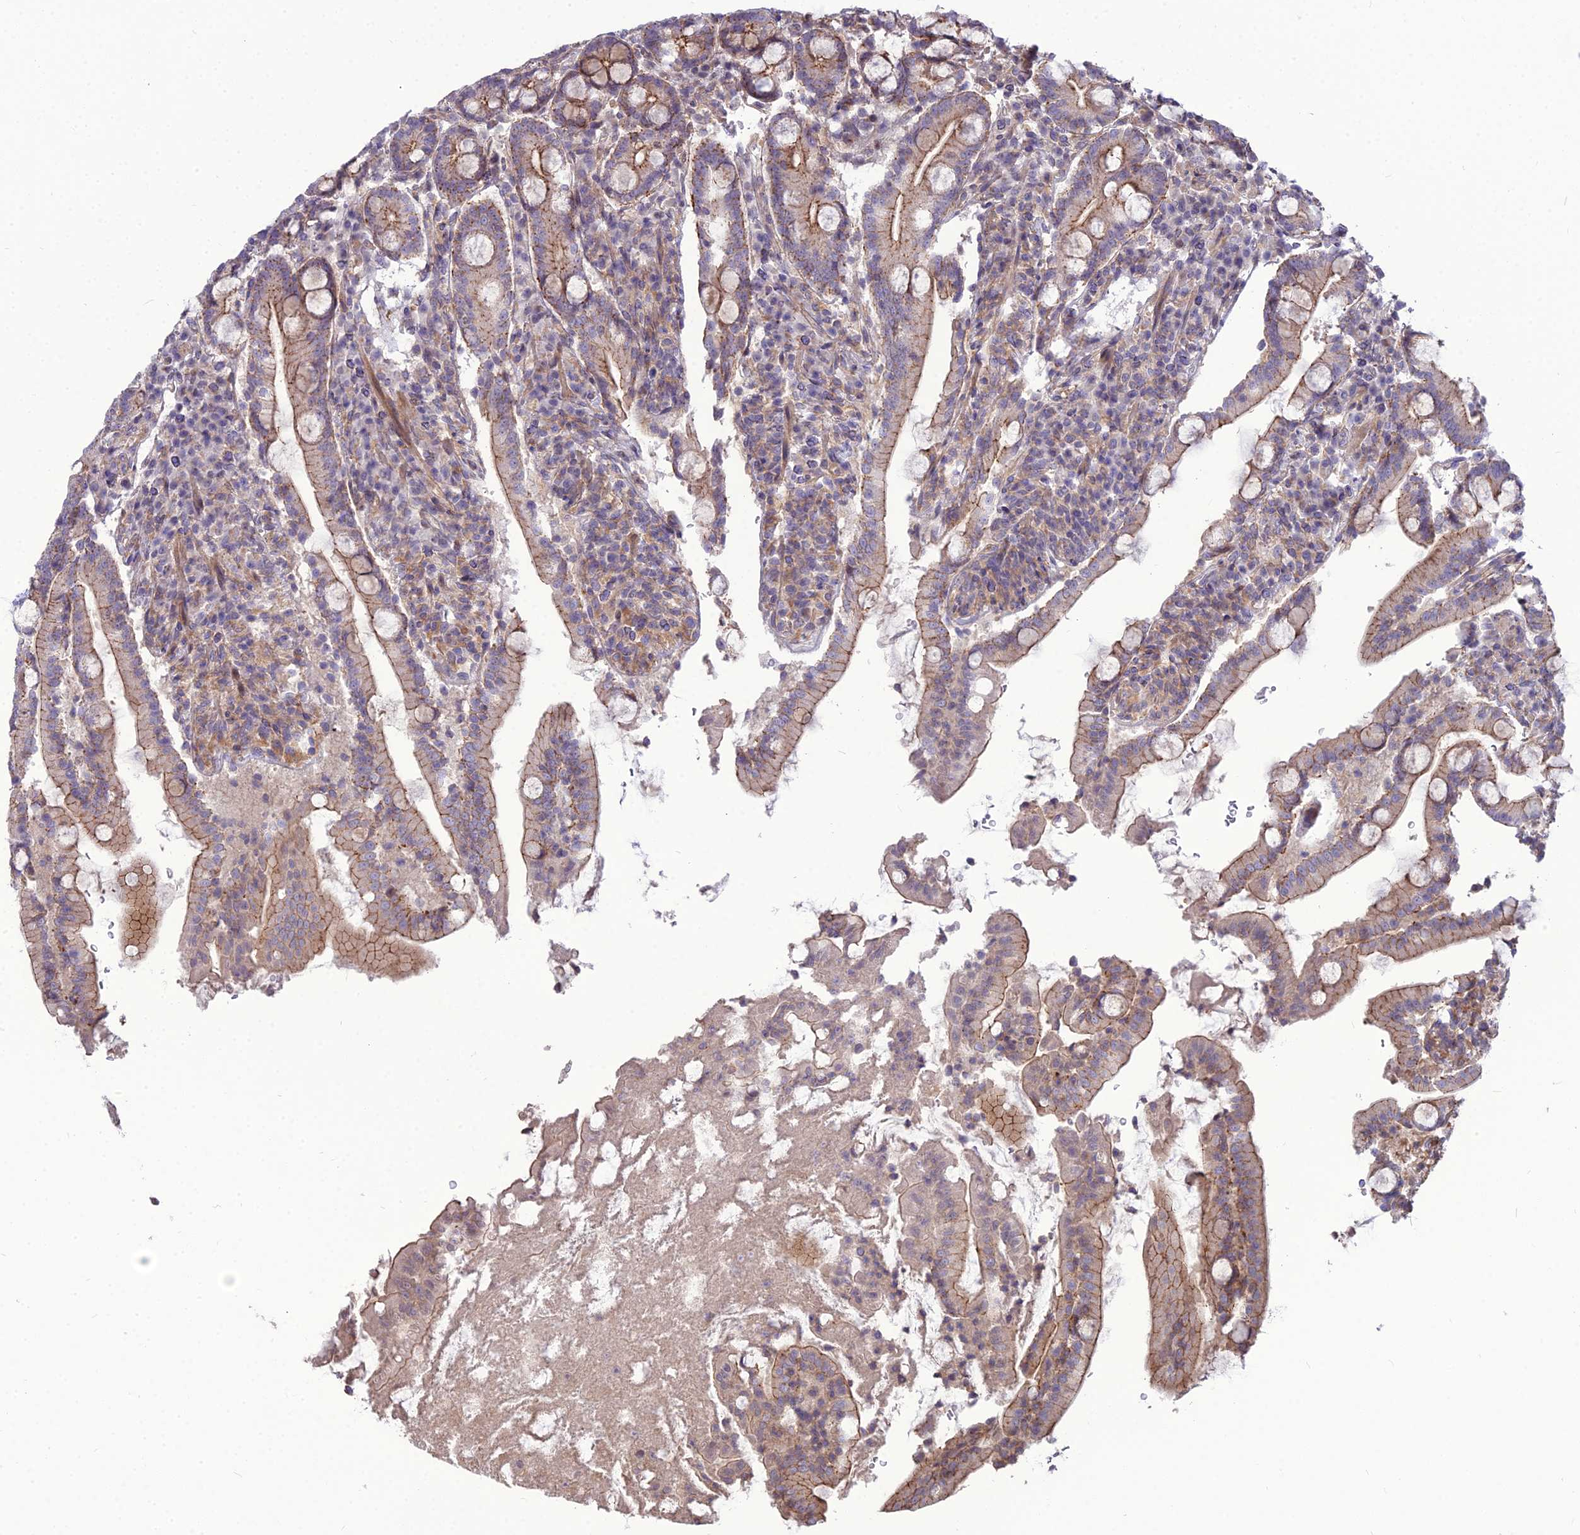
{"staining": {"intensity": "moderate", "quantity": "25%-75%", "location": "cytoplasmic/membranous"}, "tissue": "duodenum", "cell_type": "Glandular cells", "image_type": "normal", "snomed": [{"axis": "morphology", "description": "Normal tissue, NOS"}, {"axis": "topography", "description": "Duodenum"}], "caption": "This micrograph exhibits IHC staining of benign duodenum, with medium moderate cytoplasmic/membranous staining in approximately 25%-75% of glandular cells.", "gene": "TSPYL2", "patient": {"sex": "male", "age": 35}}